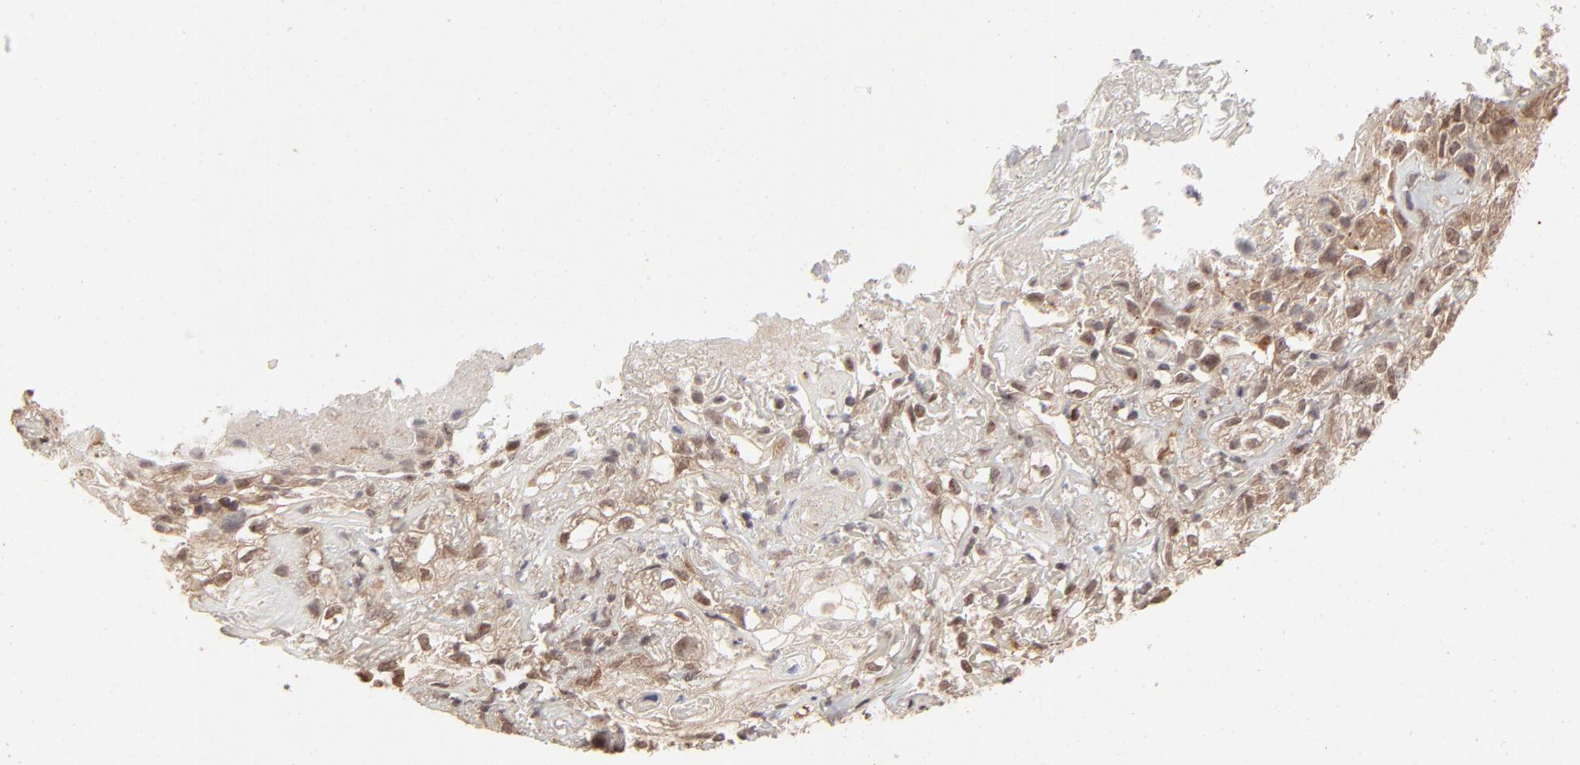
{"staining": {"intensity": "weak", "quantity": ">75%", "location": "cytoplasmic/membranous,nuclear"}, "tissue": "skin cancer", "cell_type": "Tumor cells", "image_type": "cancer", "snomed": [{"axis": "morphology", "description": "Squamous cell carcinoma, NOS"}, {"axis": "topography", "description": "Skin"}], "caption": "Skin squamous cell carcinoma tissue demonstrates weak cytoplasmic/membranous and nuclear positivity in about >75% of tumor cells, visualized by immunohistochemistry.", "gene": "ARIH1", "patient": {"sex": "male", "age": 65}}